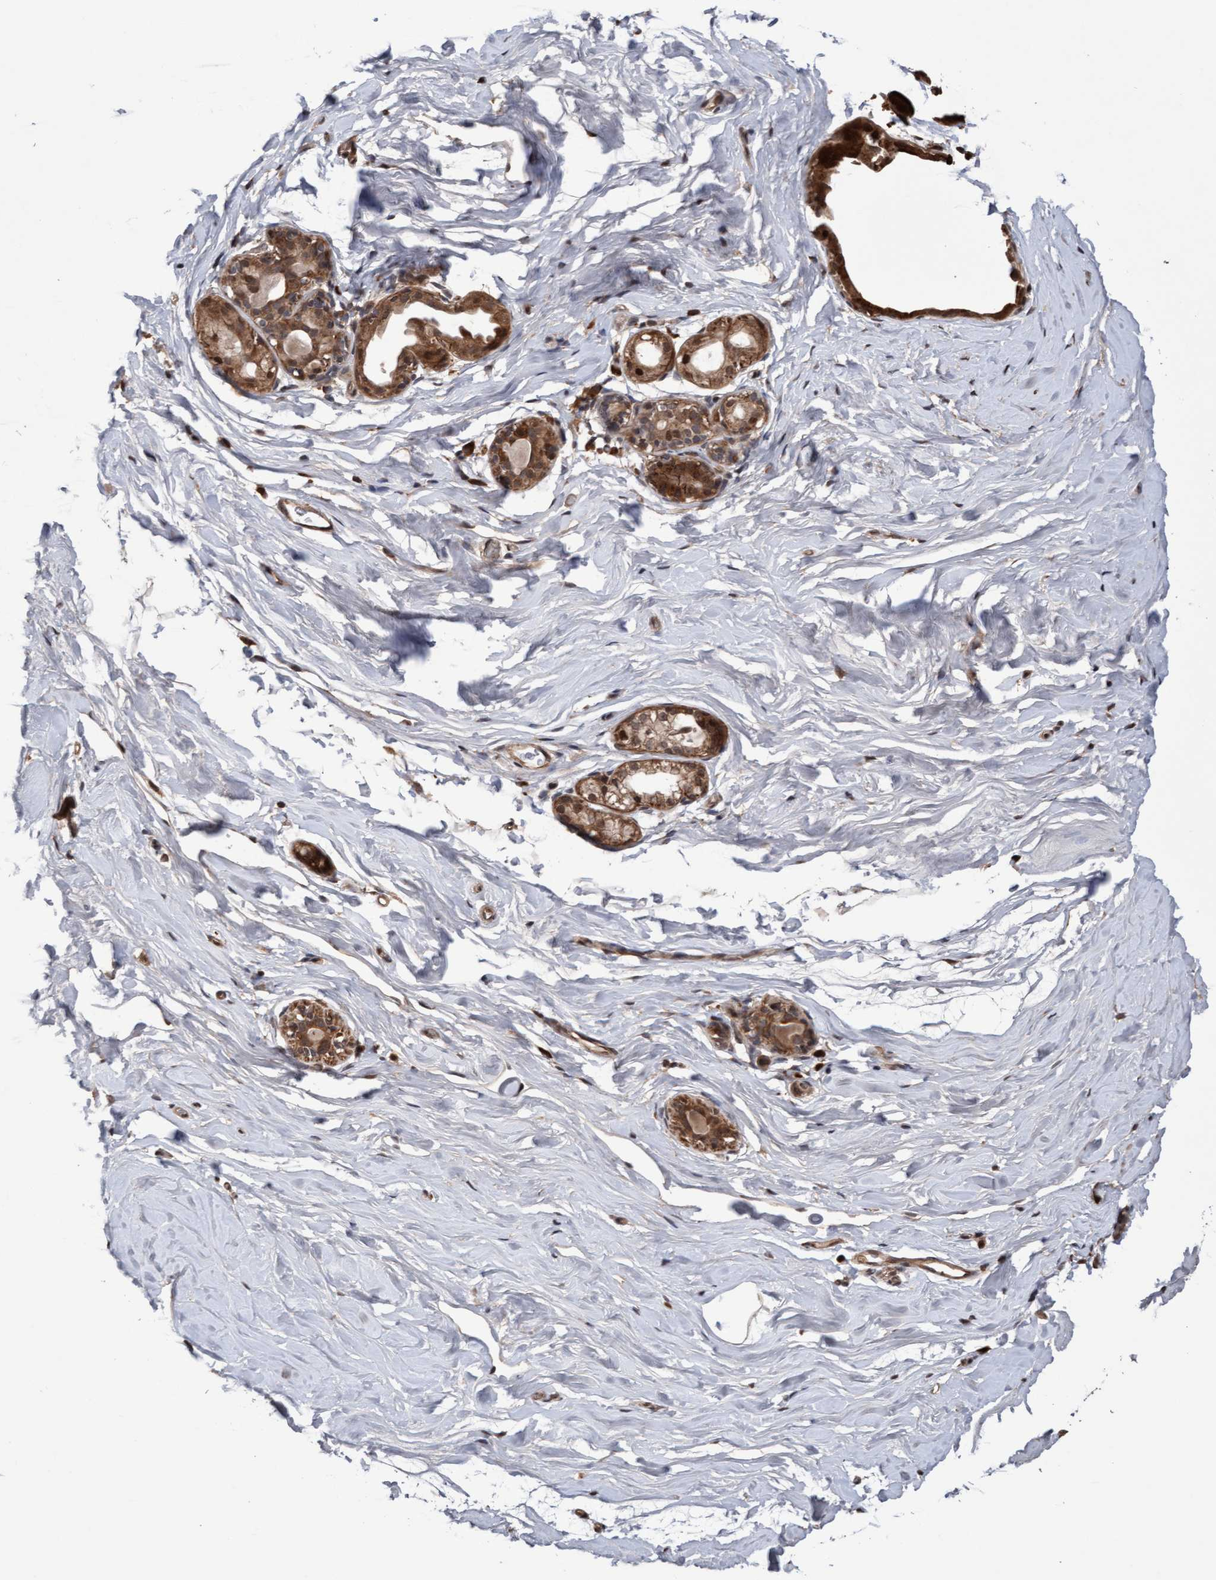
{"staining": {"intensity": "weak", "quantity": ">75%", "location": "cytoplasmic/membranous"}, "tissue": "breast", "cell_type": "Adipocytes", "image_type": "normal", "snomed": [{"axis": "morphology", "description": "Normal tissue, NOS"}, {"axis": "topography", "description": "Breast"}], "caption": "Protein analysis of benign breast reveals weak cytoplasmic/membranous staining in approximately >75% of adipocytes.", "gene": "PECR", "patient": {"sex": "female", "age": 62}}